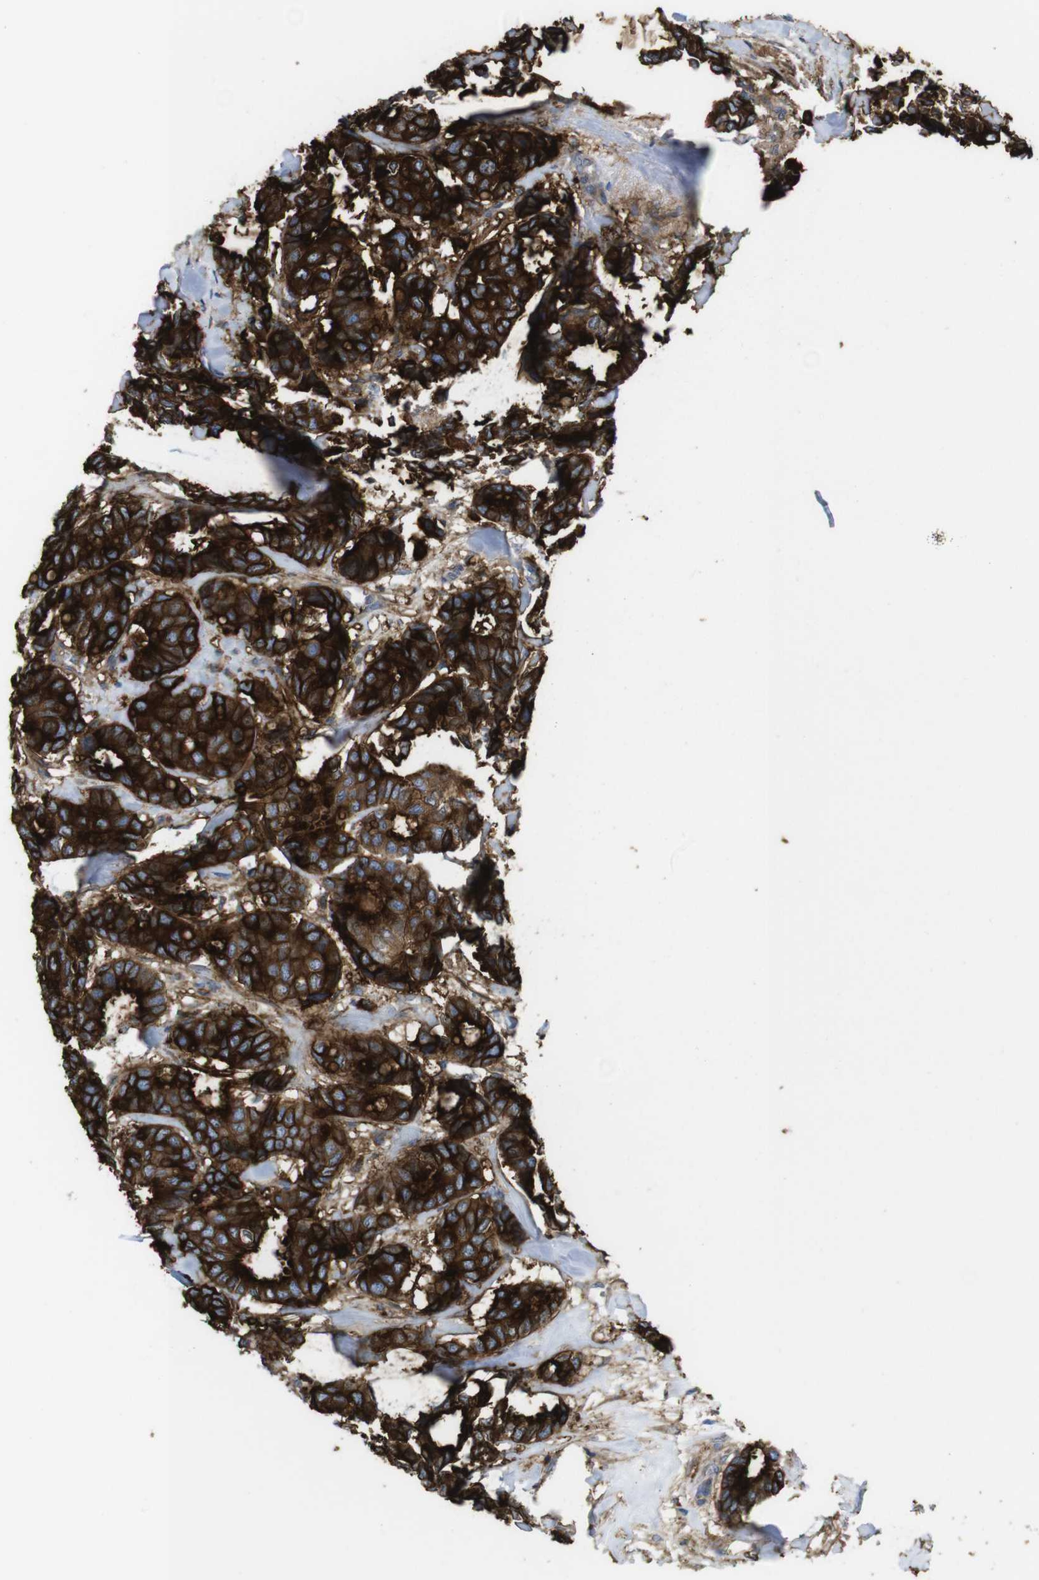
{"staining": {"intensity": "strong", "quantity": ">75%", "location": "cytoplasmic/membranous"}, "tissue": "breast cancer", "cell_type": "Tumor cells", "image_type": "cancer", "snomed": [{"axis": "morphology", "description": "Duct carcinoma"}, {"axis": "topography", "description": "Breast"}], "caption": "IHC staining of infiltrating ductal carcinoma (breast), which reveals high levels of strong cytoplasmic/membranous positivity in about >75% of tumor cells indicating strong cytoplasmic/membranous protein positivity. The staining was performed using DAB (3,3'-diaminobenzidine) (brown) for protein detection and nuclei were counterstained in hematoxylin (blue).", "gene": "CYBRD1", "patient": {"sex": "female", "age": 87}}